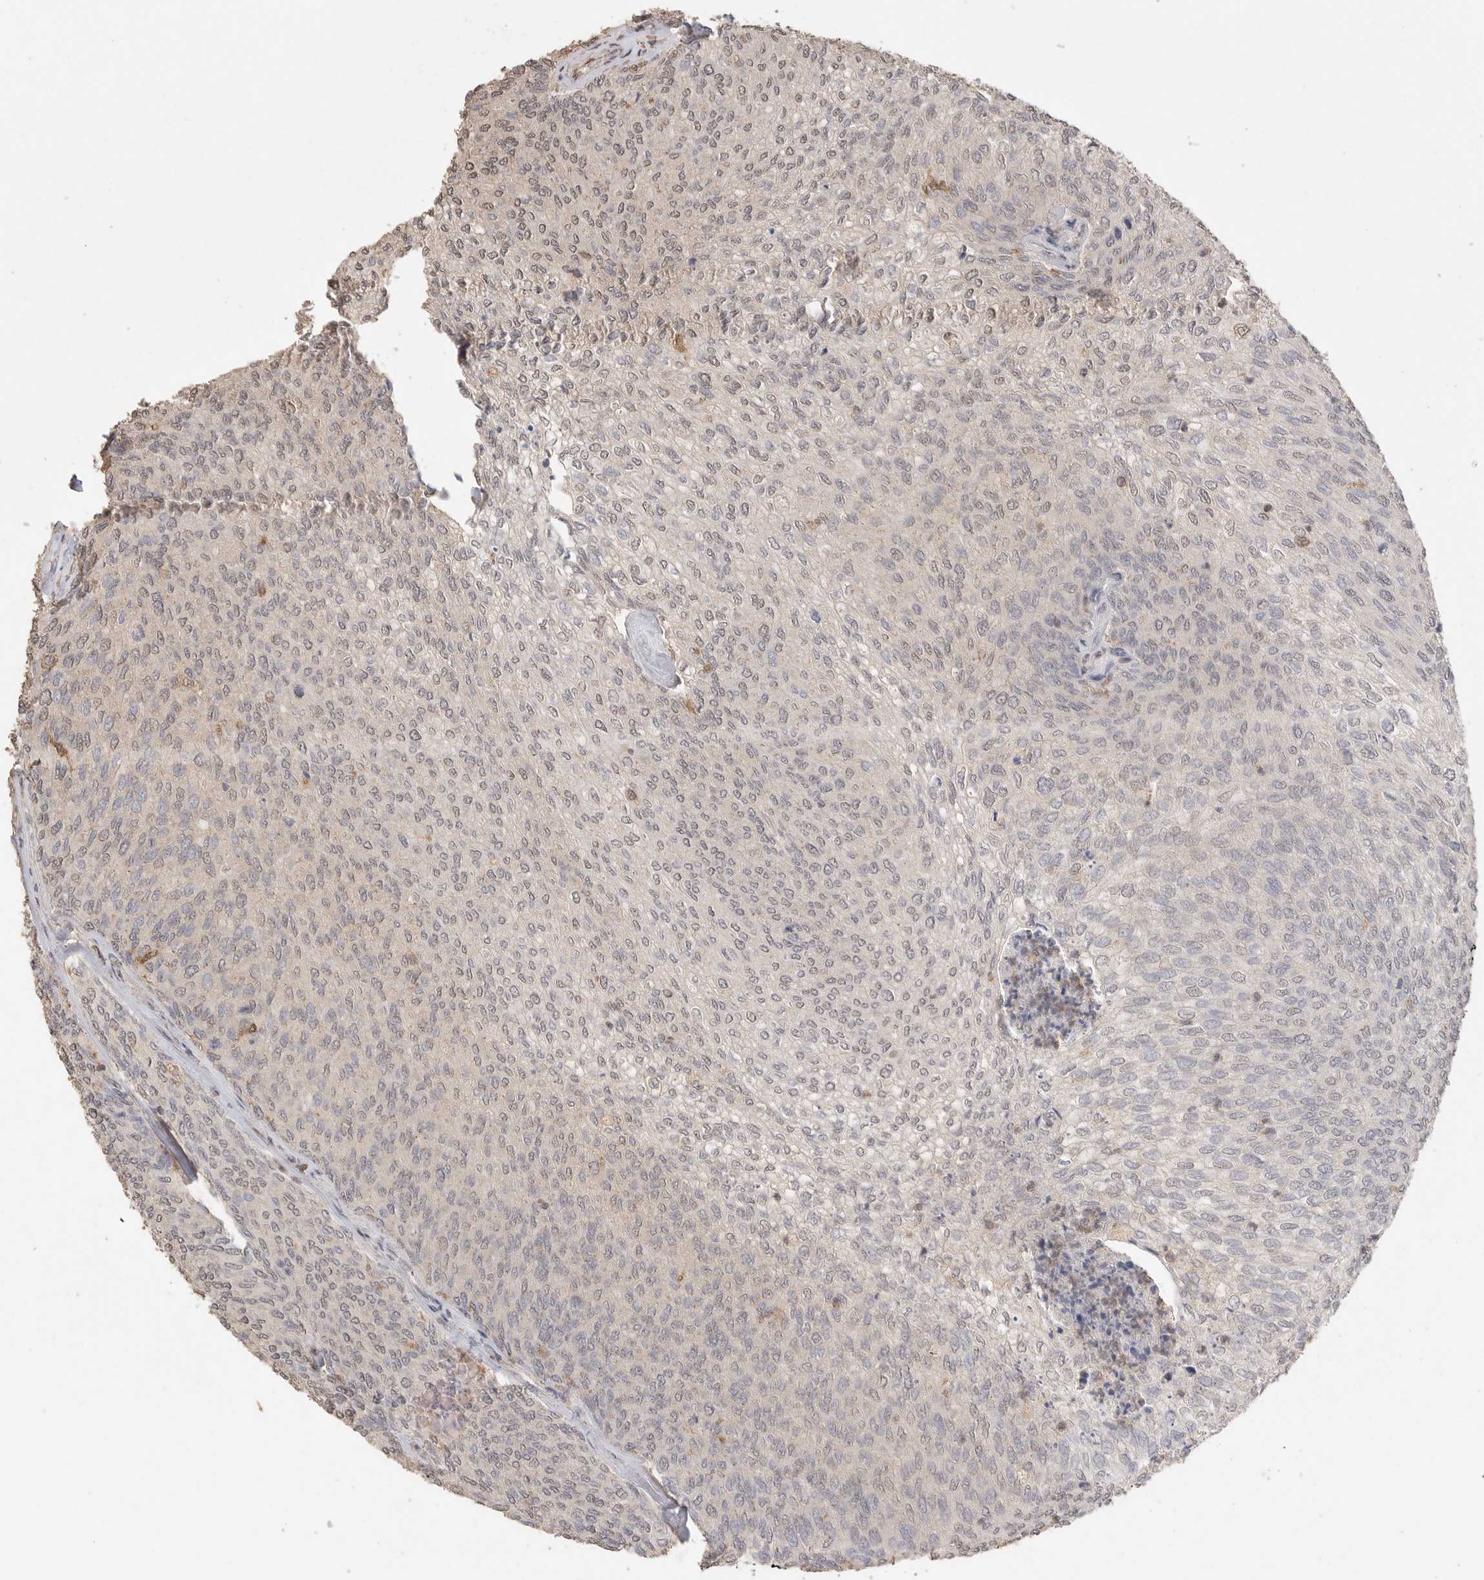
{"staining": {"intensity": "weak", "quantity": "25%-75%", "location": "nuclear"}, "tissue": "urothelial cancer", "cell_type": "Tumor cells", "image_type": "cancer", "snomed": [{"axis": "morphology", "description": "Urothelial carcinoma, Low grade"}, {"axis": "topography", "description": "Urinary bladder"}], "caption": "A brown stain shows weak nuclear expression of a protein in low-grade urothelial carcinoma tumor cells.", "gene": "MAP2K1", "patient": {"sex": "female", "age": 79}}